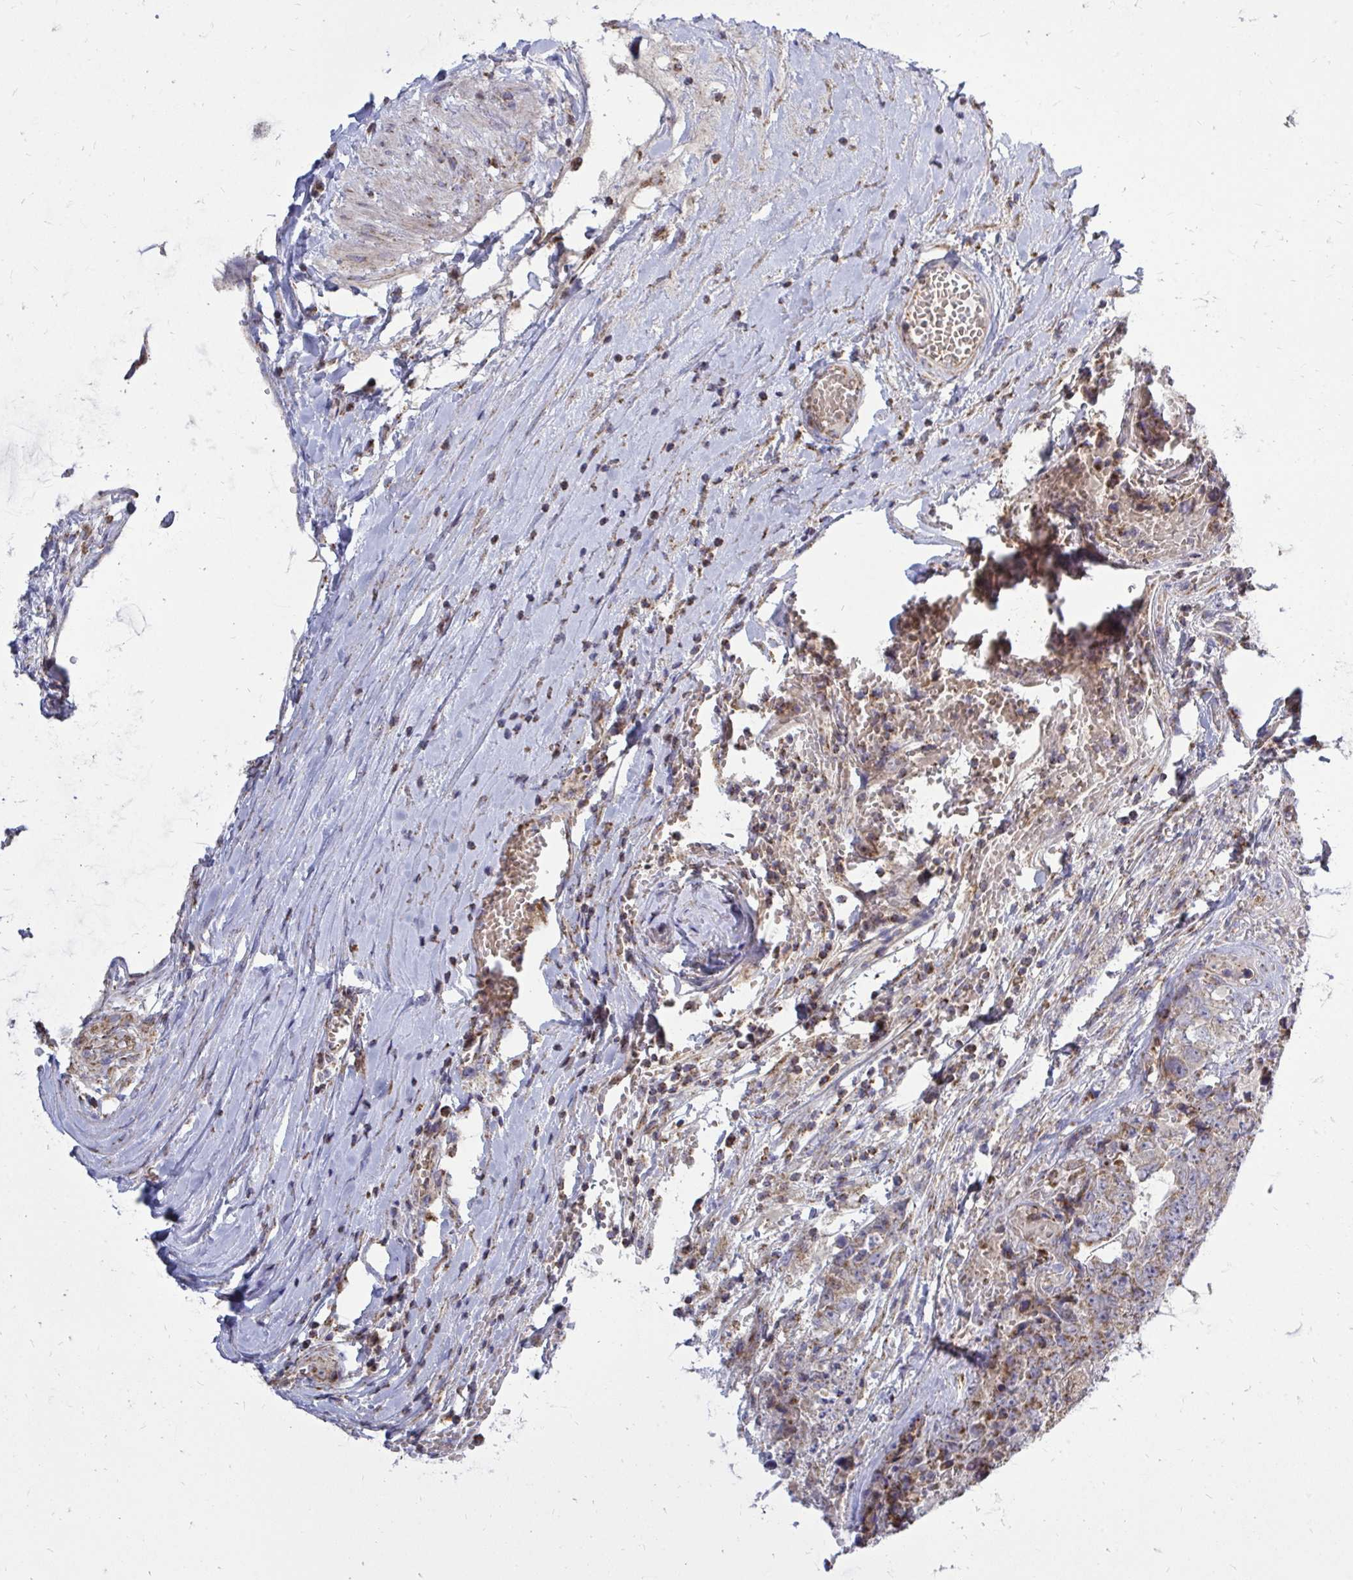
{"staining": {"intensity": "weak", "quantity": ">75%", "location": "cytoplasmic/membranous"}, "tissue": "testis cancer", "cell_type": "Tumor cells", "image_type": "cancer", "snomed": [{"axis": "morphology", "description": "Normal tissue, NOS"}, {"axis": "morphology", "description": "Carcinoma, Embryonal, NOS"}, {"axis": "topography", "description": "Testis"}, {"axis": "topography", "description": "Epididymis"}], "caption": "This is a histology image of immunohistochemistry (IHC) staining of embryonal carcinoma (testis), which shows weak expression in the cytoplasmic/membranous of tumor cells.", "gene": "OR10R2", "patient": {"sex": "male", "age": 25}}